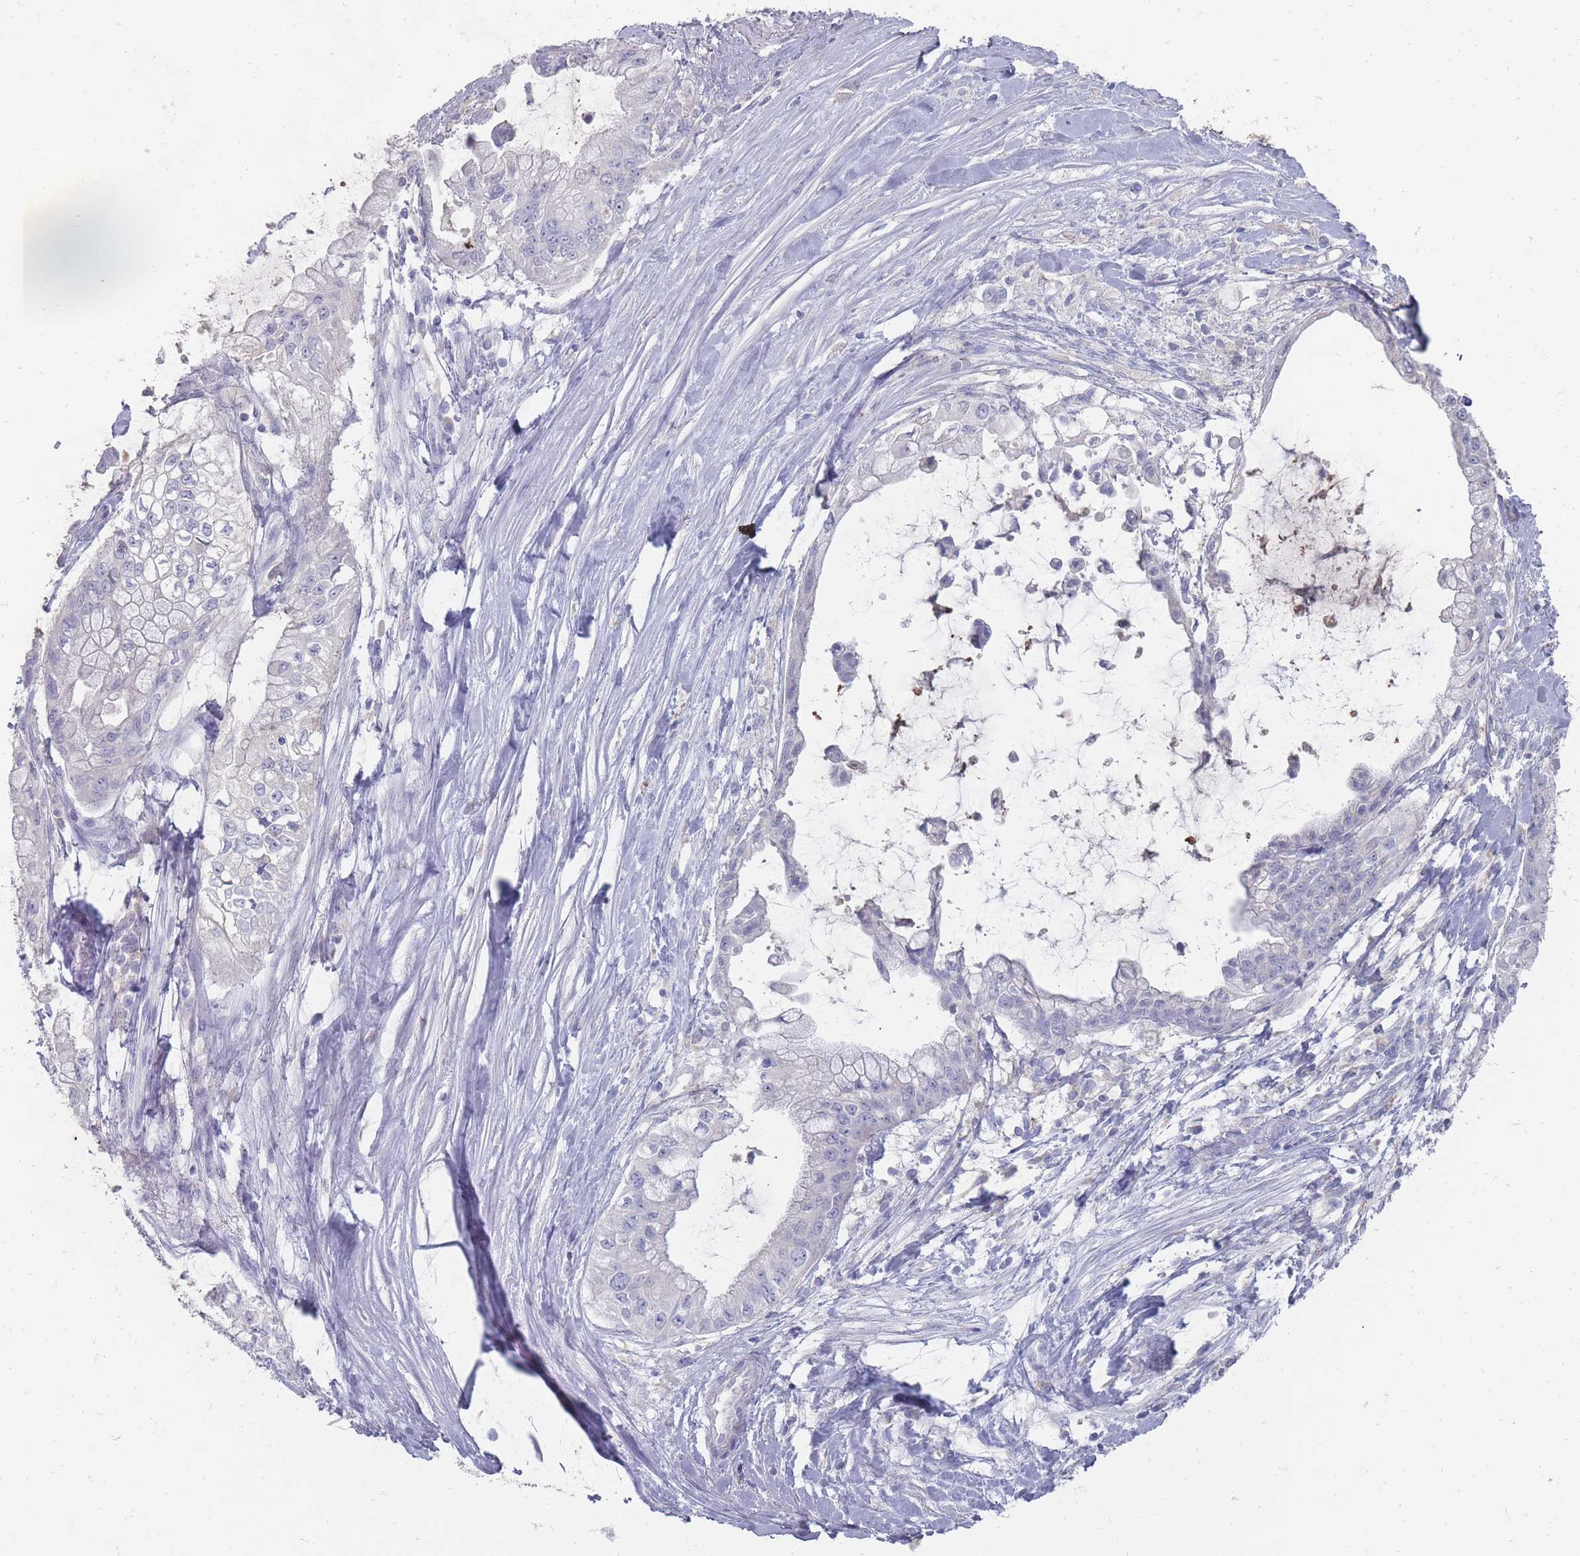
{"staining": {"intensity": "negative", "quantity": "none", "location": "none"}, "tissue": "pancreatic cancer", "cell_type": "Tumor cells", "image_type": "cancer", "snomed": [{"axis": "morphology", "description": "Adenocarcinoma, NOS"}, {"axis": "topography", "description": "Pancreas"}], "caption": "Immunohistochemistry (IHC) of pancreatic adenocarcinoma displays no staining in tumor cells.", "gene": "OTULINL", "patient": {"sex": "male", "age": 48}}